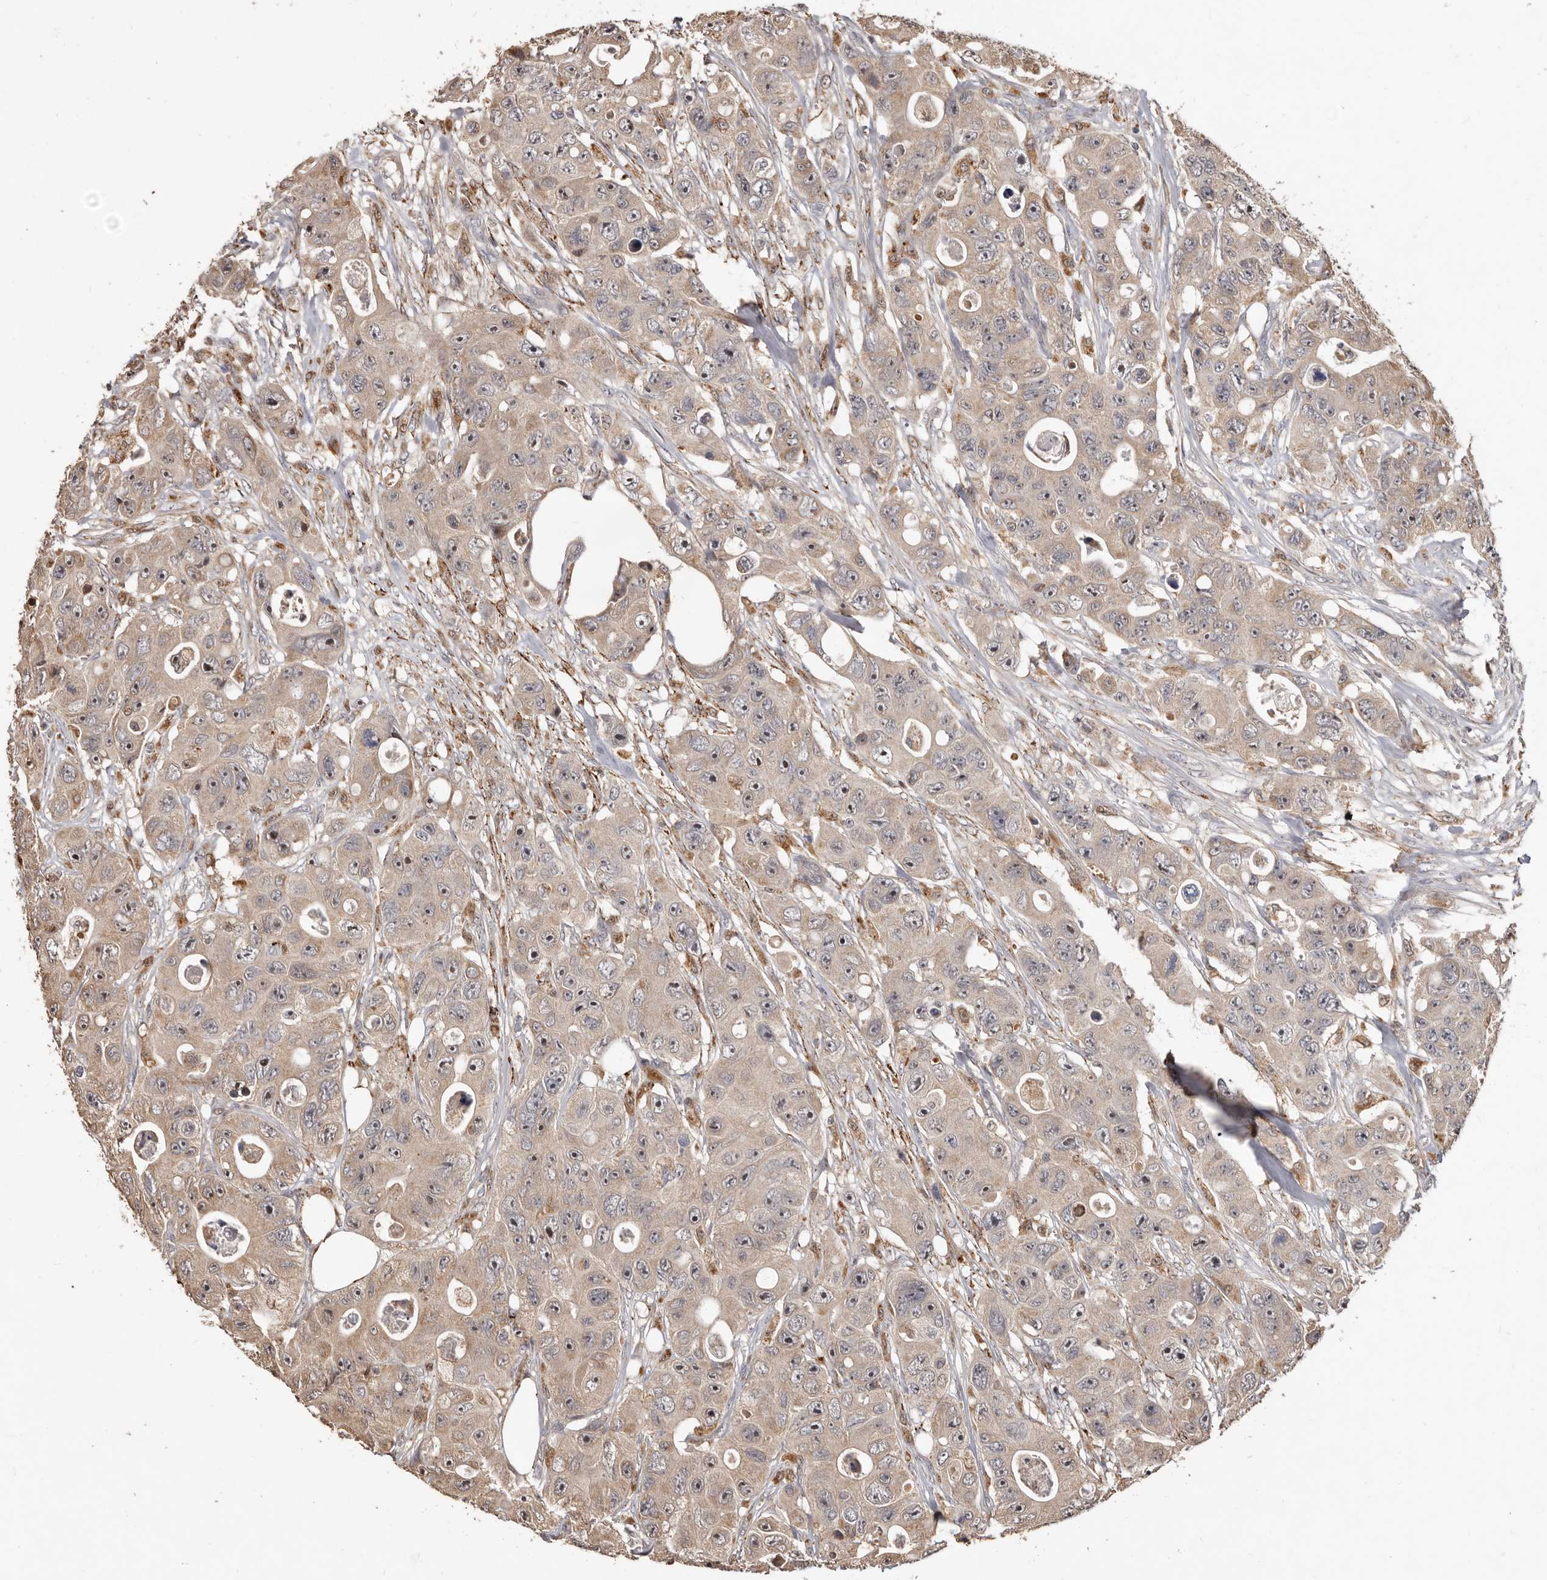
{"staining": {"intensity": "weak", "quantity": ">75%", "location": "cytoplasmic/membranous"}, "tissue": "colorectal cancer", "cell_type": "Tumor cells", "image_type": "cancer", "snomed": [{"axis": "morphology", "description": "Adenocarcinoma, NOS"}, {"axis": "topography", "description": "Colon"}], "caption": "Colorectal adenocarcinoma stained with a protein marker demonstrates weak staining in tumor cells.", "gene": "AKAP7", "patient": {"sex": "female", "age": 46}}